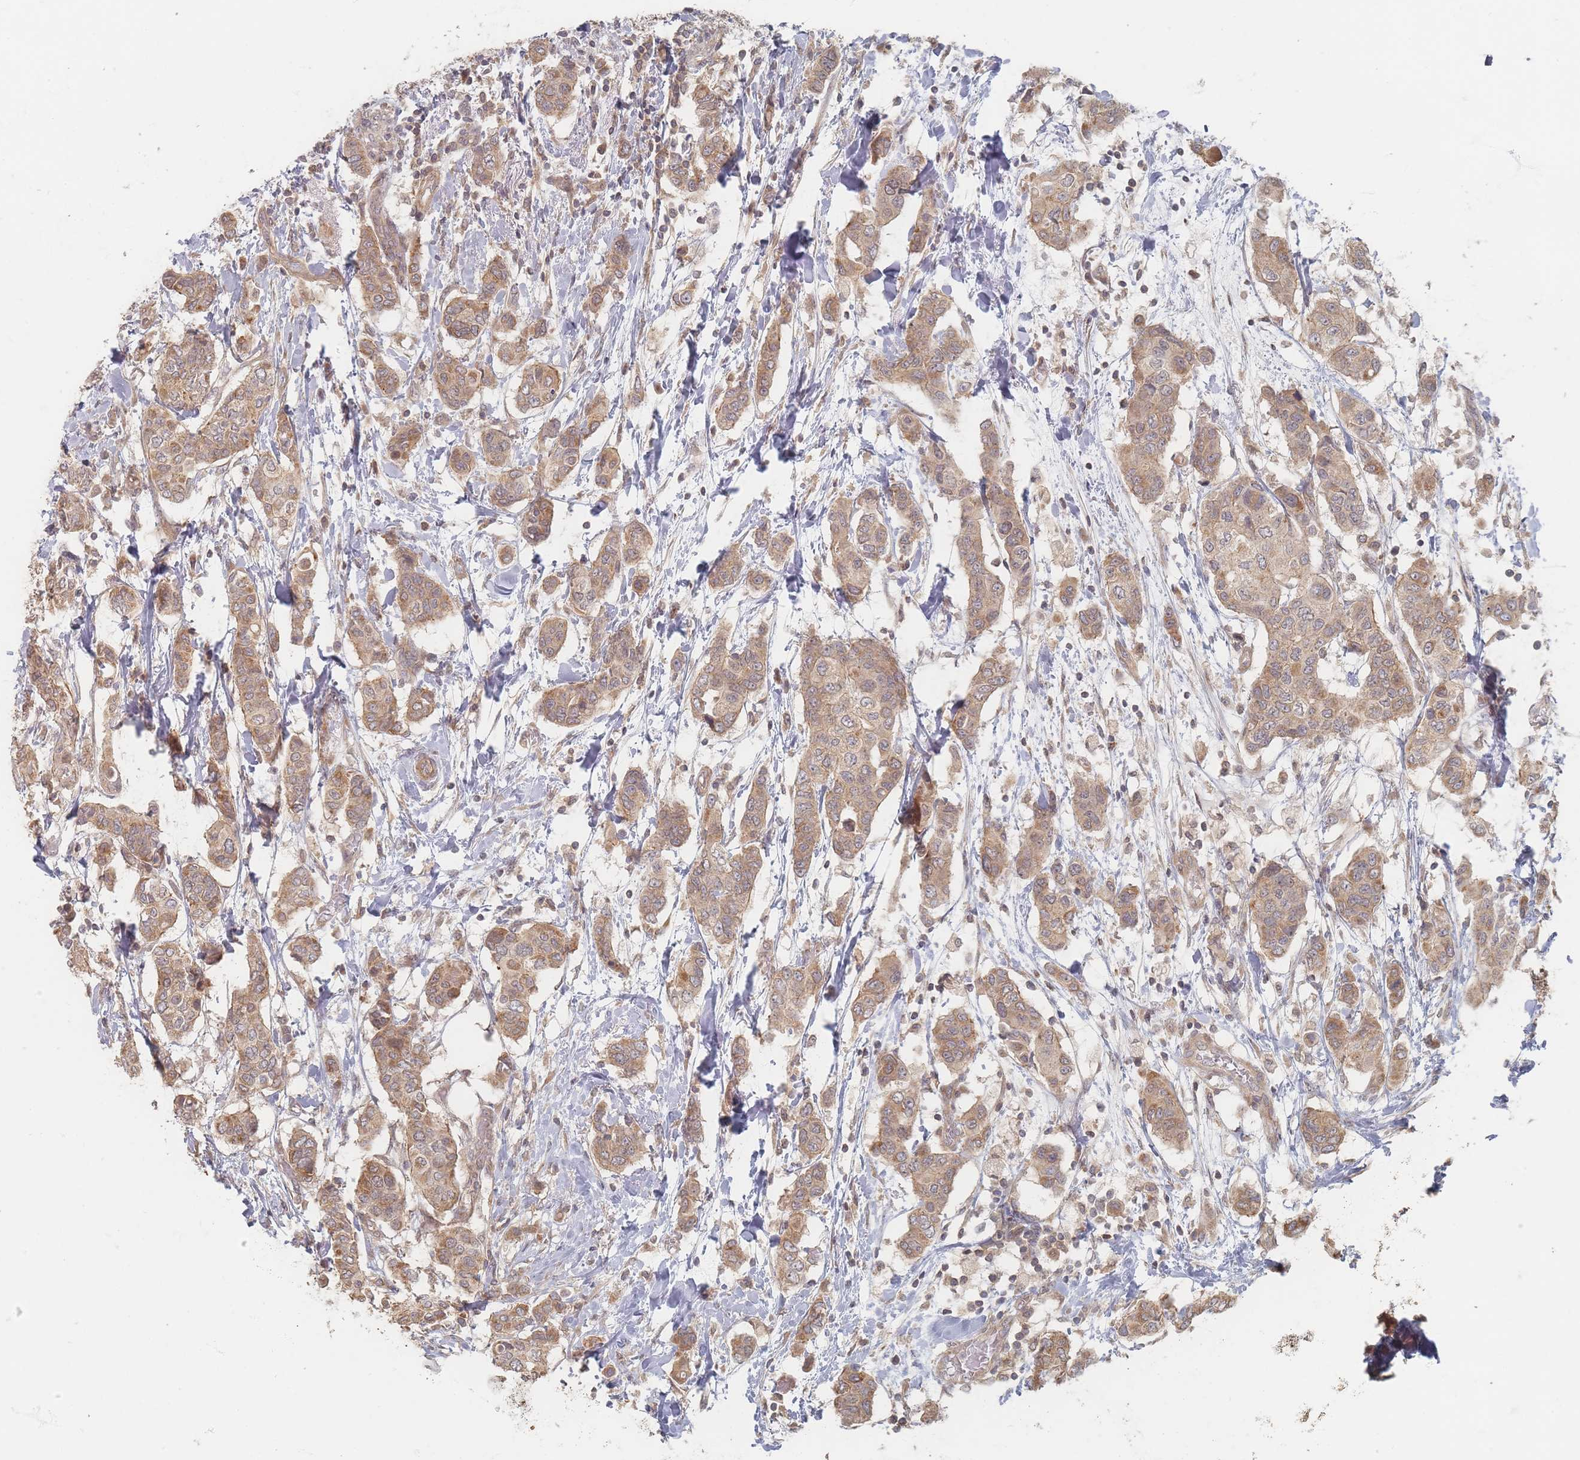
{"staining": {"intensity": "moderate", "quantity": ">75%", "location": "cytoplasmic/membranous"}, "tissue": "breast cancer", "cell_type": "Tumor cells", "image_type": "cancer", "snomed": [{"axis": "morphology", "description": "Lobular carcinoma"}, {"axis": "topography", "description": "Breast"}], "caption": "Immunohistochemistry micrograph of breast cancer (lobular carcinoma) stained for a protein (brown), which reveals medium levels of moderate cytoplasmic/membranous positivity in about >75% of tumor cells.", "gene": "GLE1", "patient": {"sex": "female", "age": 51}}